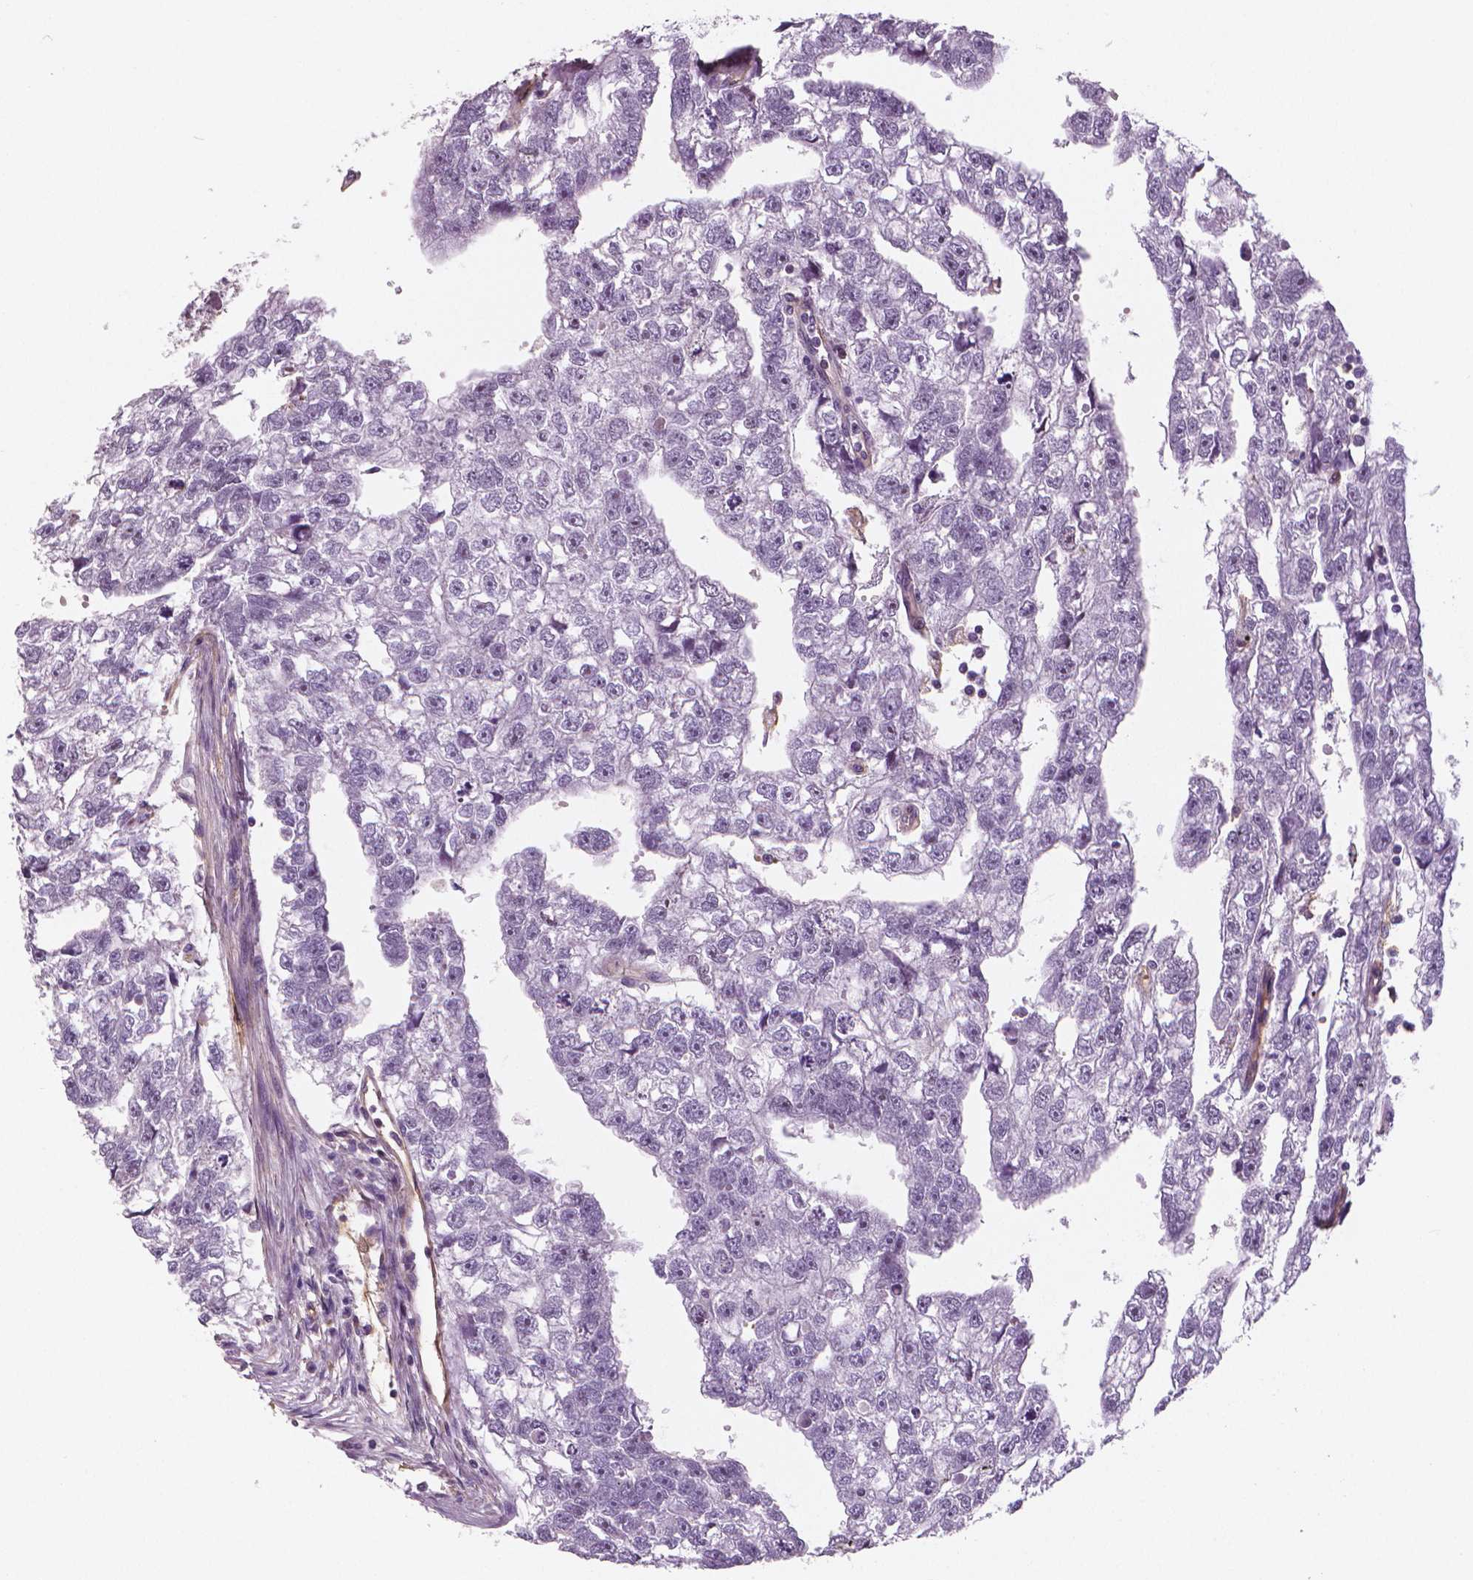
{"staining": {"intensity": "negative", "quantity": "none", "location": "none"}, "tissue": "testis cancer", "cell_type": "Tumor cells", "image_type": "cancer", "snomed": [{"axis": "morphology", "description": "Carcinoma, Embryonal, NOS"}, {"axis": "morphology", "description": "Teratoma, malignant, NOS"}, {"axis": "topography", "description": "Testis"}], "caption": "An image of testis cancer (embryonal carcinoma) stained for a protein shows no brown staining in tumor cells.", "gene": "MKI67", "patient": {"sex": "male", "age": 44}}